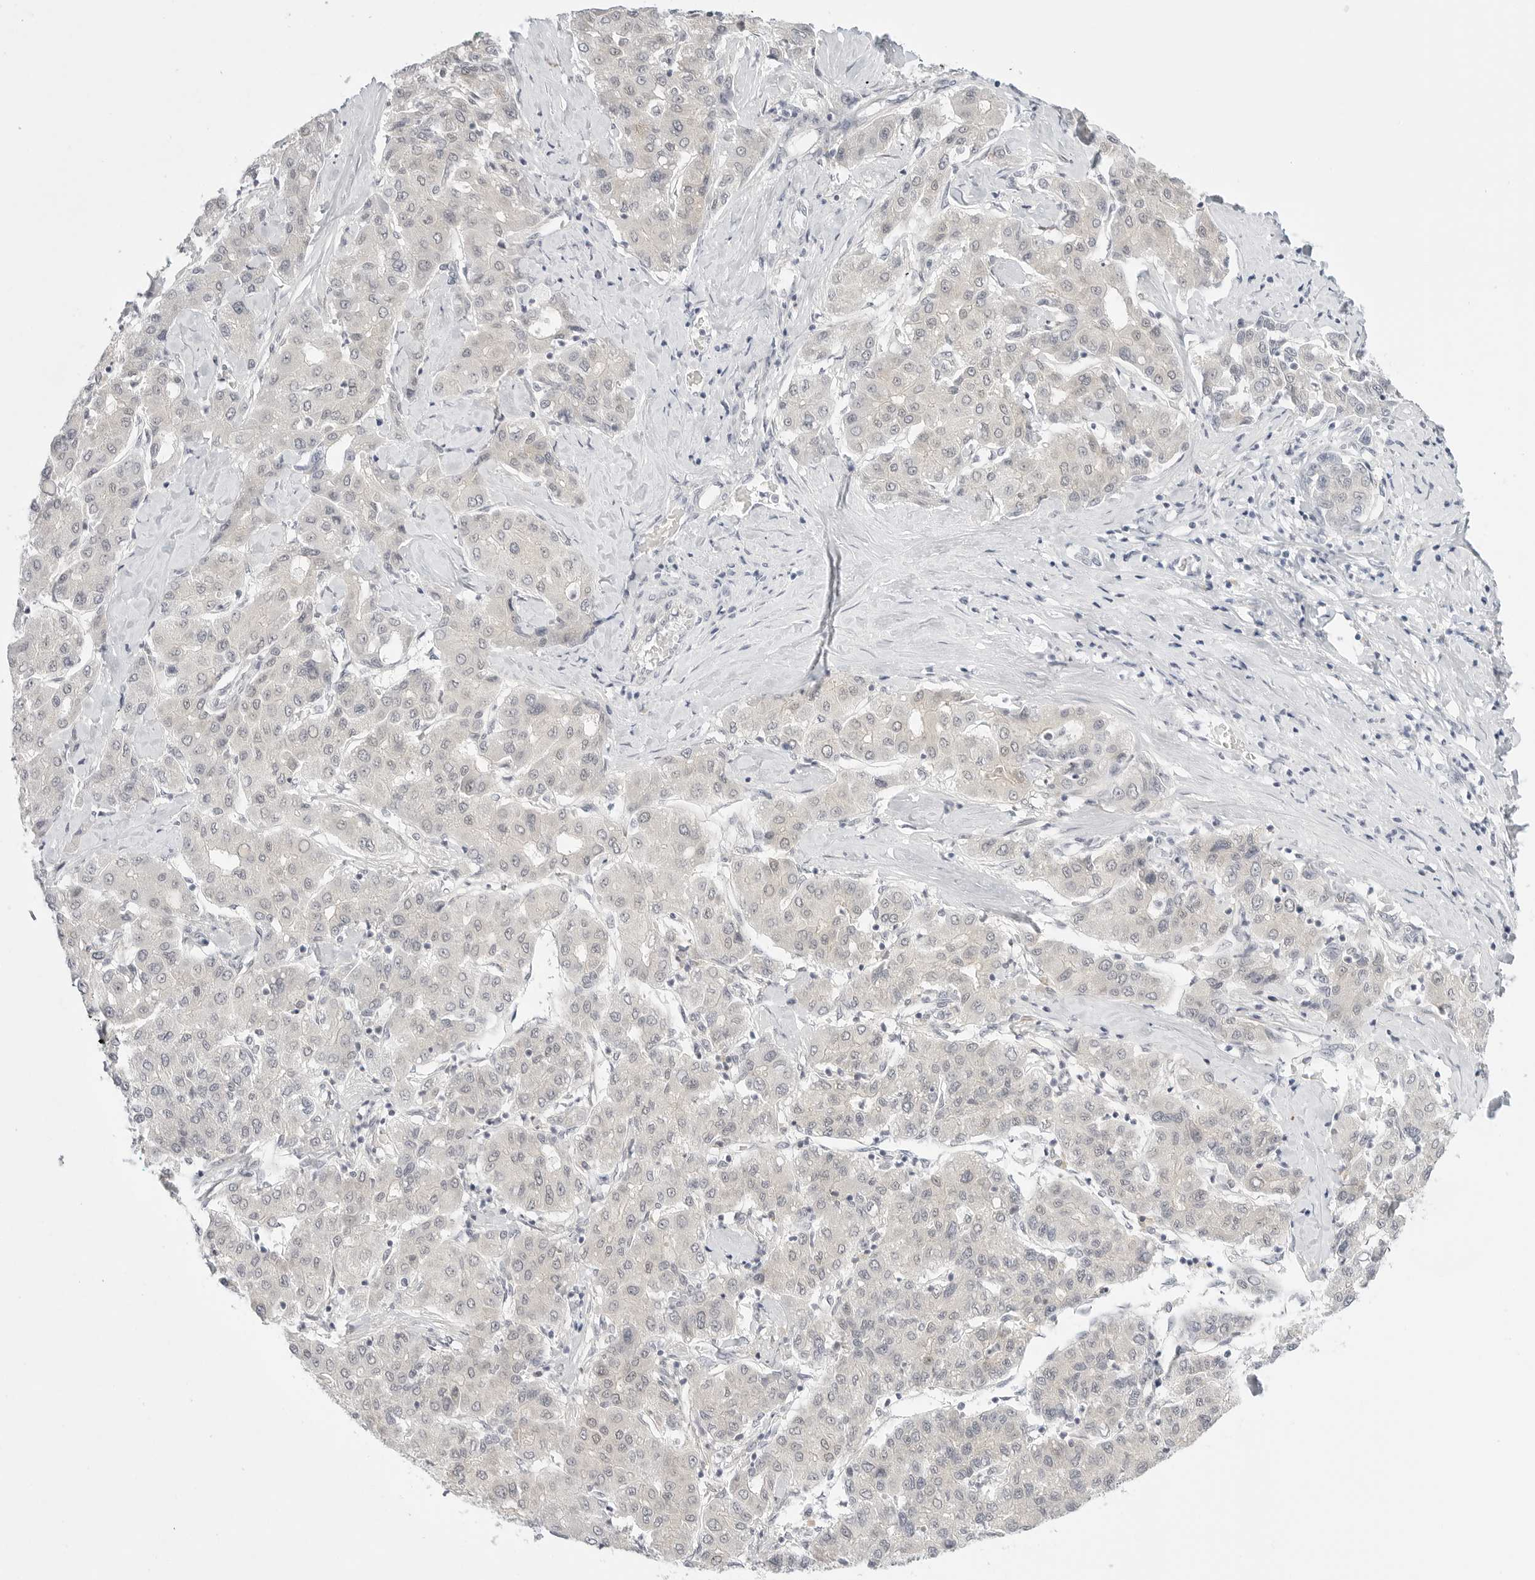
{"staining": {"intensity": "negative", "quantity": "none", "location": "none"}, "tissue": "liver cancer", "cell_type": "Tumor cells", "image_type": "cancer", "snomed": [{"axis": "morphology", "description": "Carcinoma, Hepatocellular, NOS"}, {"axis": "topography", "description": "Liver"}], "caption": "An IHC micrograph of liver cancer (hepatocellular carcinoma) is shown. There is no staining in tumor cells of liver cancer (hepatocellular carcinoma). The staining is performed using DAB (3,3'-diaminobenzidine) brown chromogen with nuclei counter-stained in using hematoxylin.", "gene": "TCP1", "patient": {"sex": "male", "age": 65}}